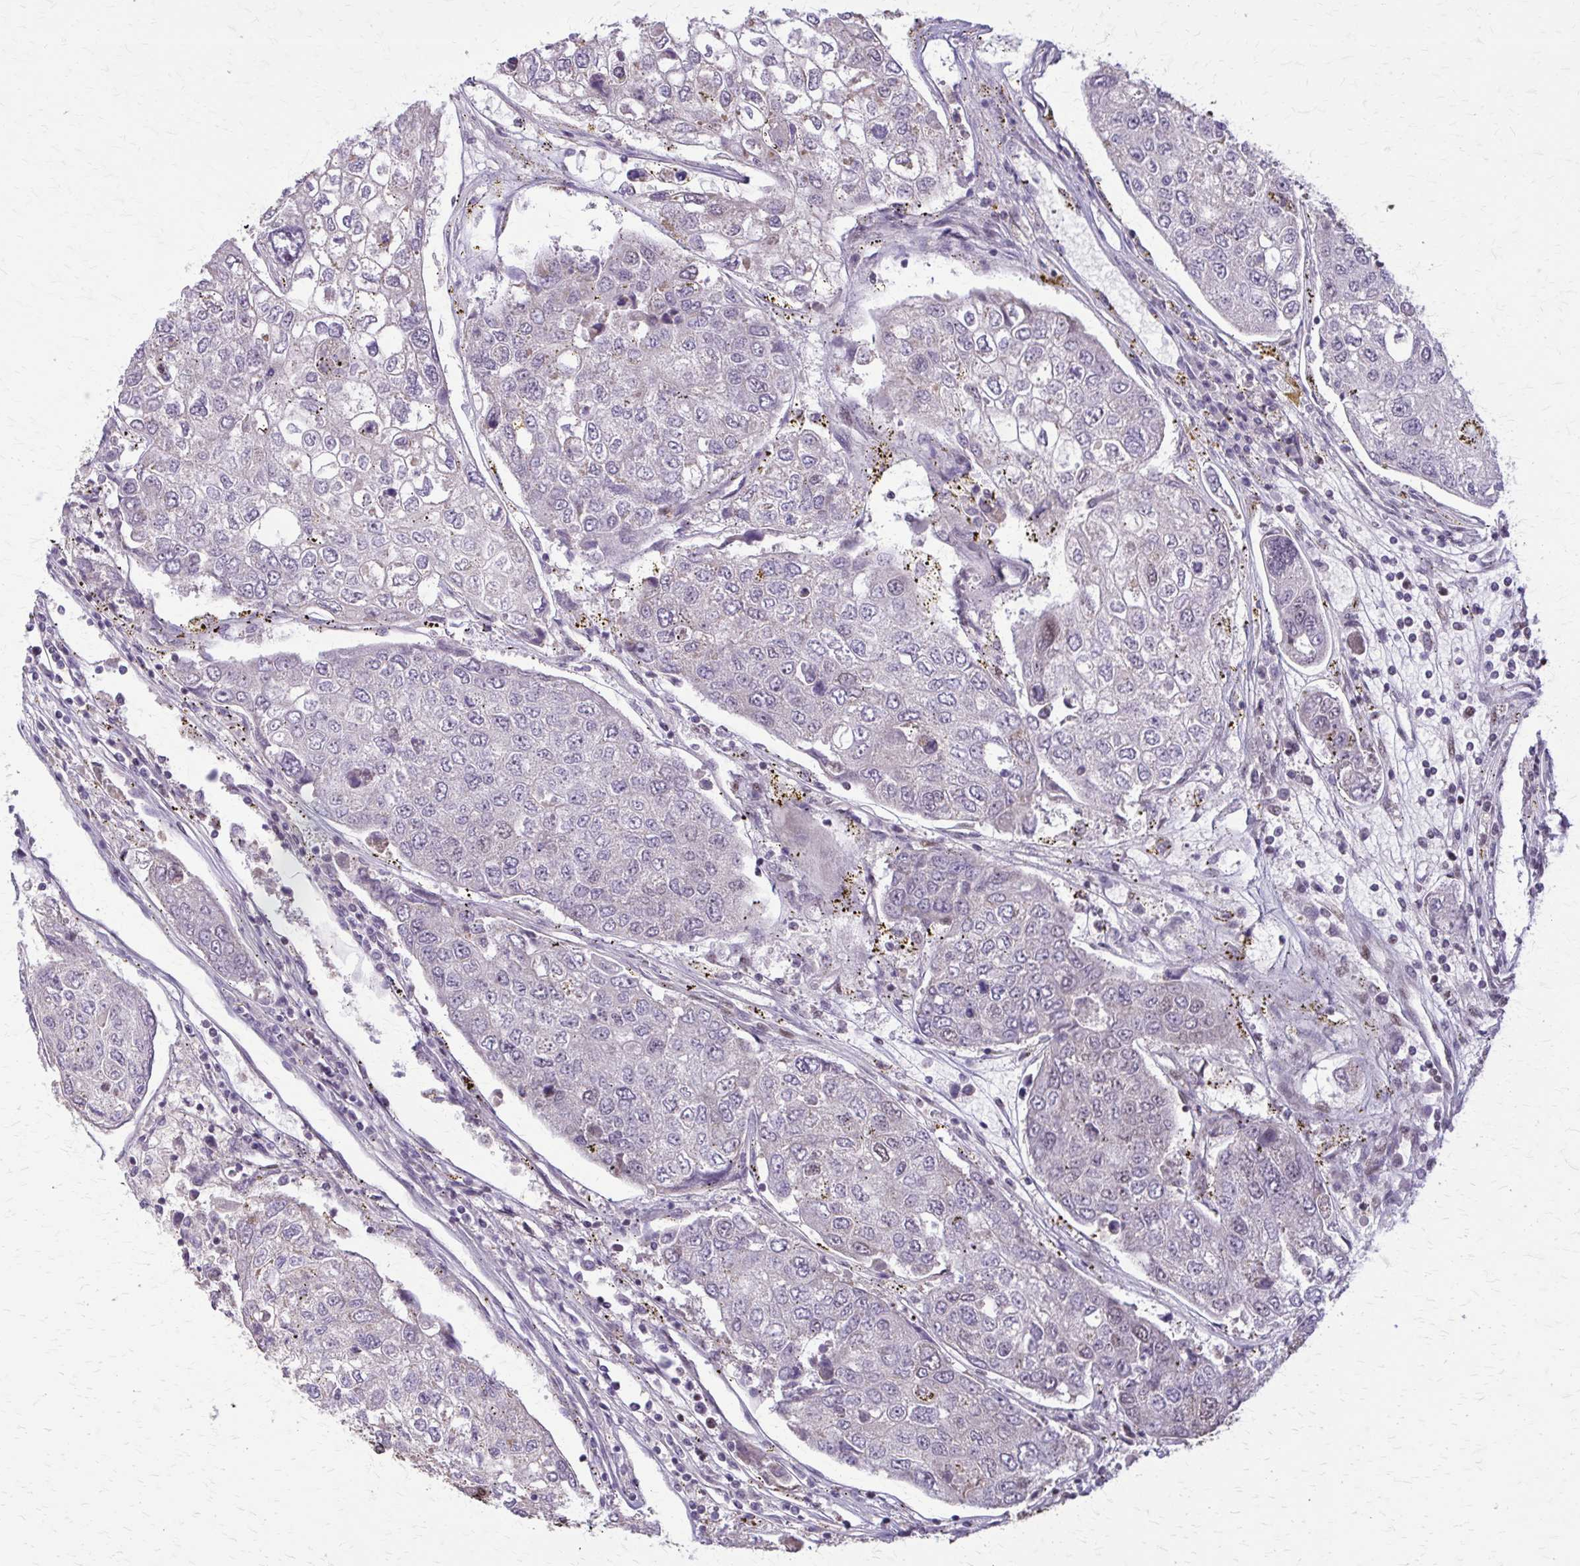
{"staining": {"intensity": "negative", "quantity": "none", "location": "none"}, "tissue": "urothelial cancer", "cell_type": "Tumor cells", "image_type": "cancer", "snomed": [{"axis": "morphology", "description": "Urothelial carcinoma, High grade"}, {"axis": "topography", "description": "Lymph node"}, {"axis": "topography", "description": "Urinary bladder"}], "caption": "Tumor cells are negative for brown protein staining in urothelial cancer.", "gene": "TTF1", "patient": {"sex": "male", "age": 51}}